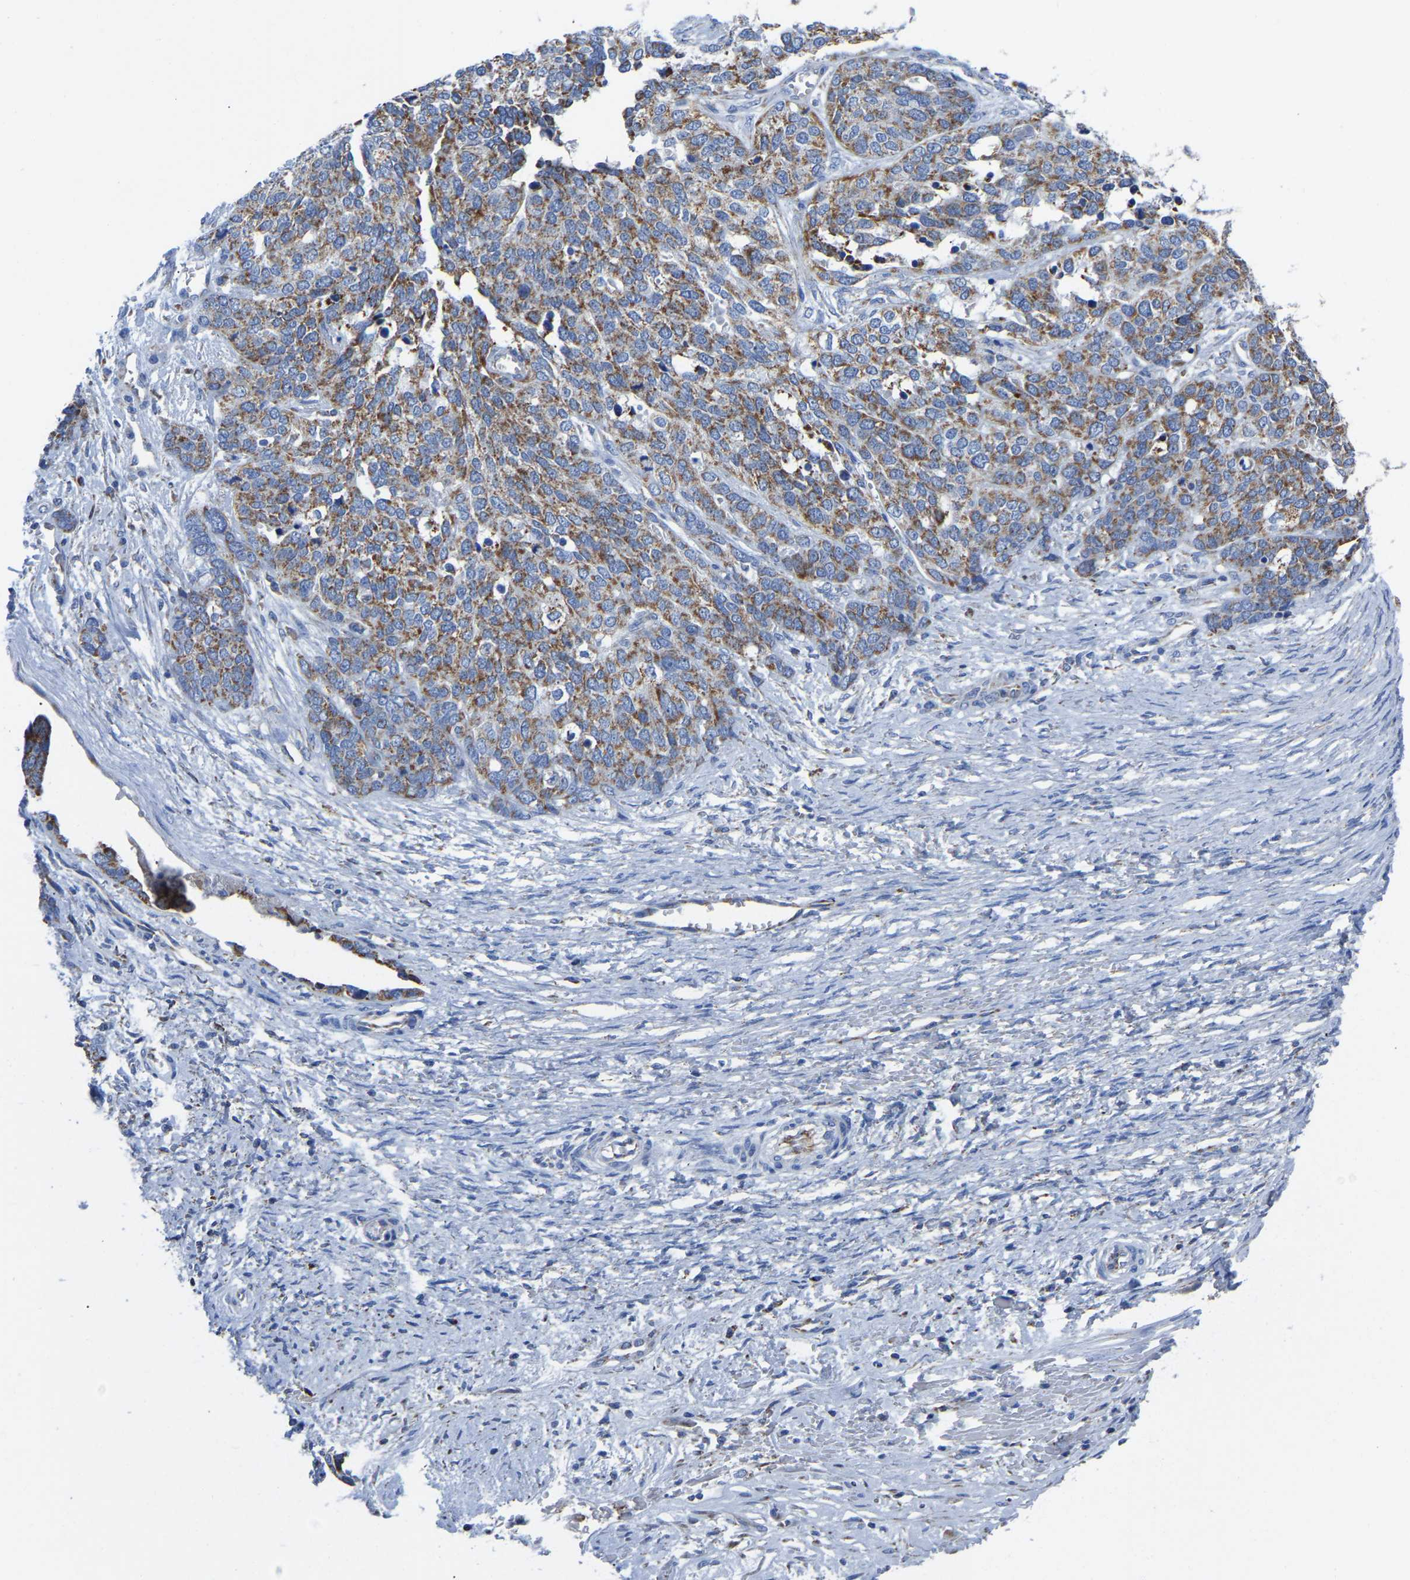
{"staining": {"intensity": "moderate", "quantity": ">75%", "location": "cytoplasmic/membranous"}, "tissue": "ovarian cancer", "cell_type": "Tumor cells", "image_type": "cancer", "snomed": [{"axis": "morphology", "description": "Cystadenocarcinoma, serous, NOS"}, {"axis": "topography", "description": "Ovary"}], "caption": "Immunohistochemistry (IHC) staining of ovarian cancer, which demonstrates medium levels of moderate cytoplasmic/membranous positivity in about >75% of tumor cells indicating moderate cytoplasmic/membranous protein expression. The staining was performed using DAB (brown) for protein detection and nuclei were counterstained in hematoxylin (blue).", "gene": "ETFA", "patient": {"sex": "female", "age": 44}}